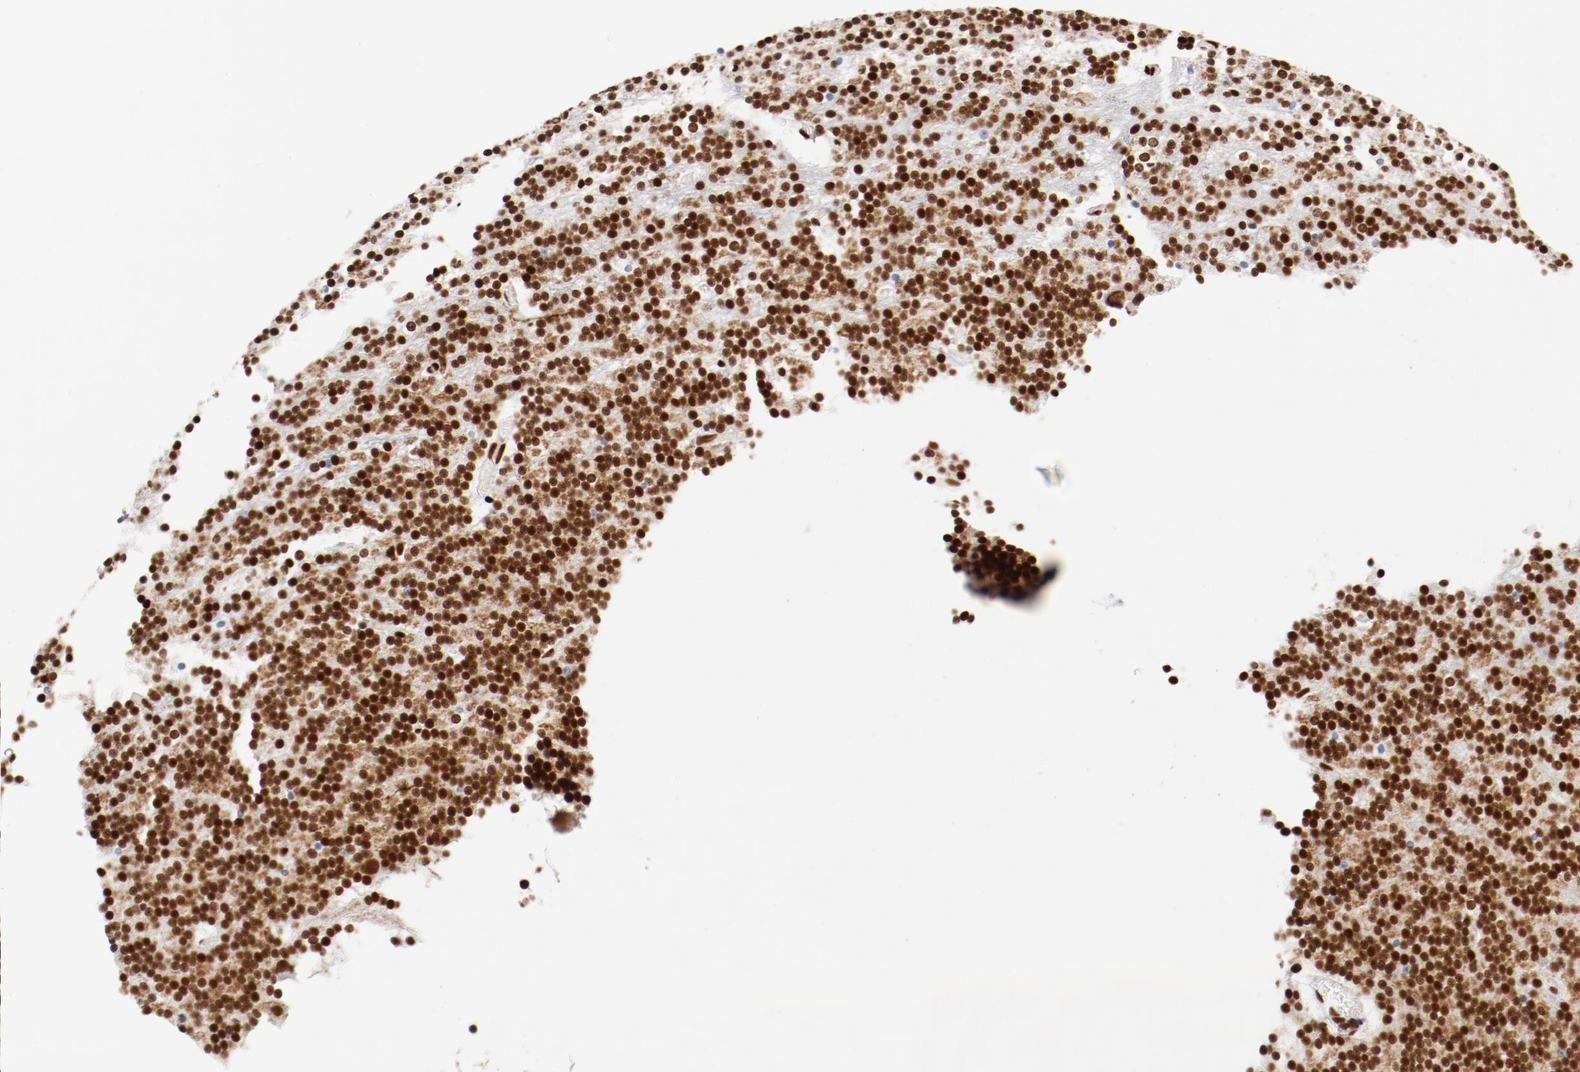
{"staining": {"intensity": "strong", "quantity": ">75%", "location": "nuclear"}, "tissue": "cerebellum", "cell_type": "Cells in granular layer", "image_type": "normal", "snomed": [{"axis": "morphology", "description": "Normal tissue, NOS"}, {"axis": "topography", "description": "Cerebellum"}], "caption": "Cells in granular layer reveal high levels of strong nuclear expression in approximately >75% of cells in benign cerebellum. (brown staining indicates protein expression, while blue staining denotes nuclei).", "gene": "CTBP1", "patient": {"sex": "female", "age": 19}}